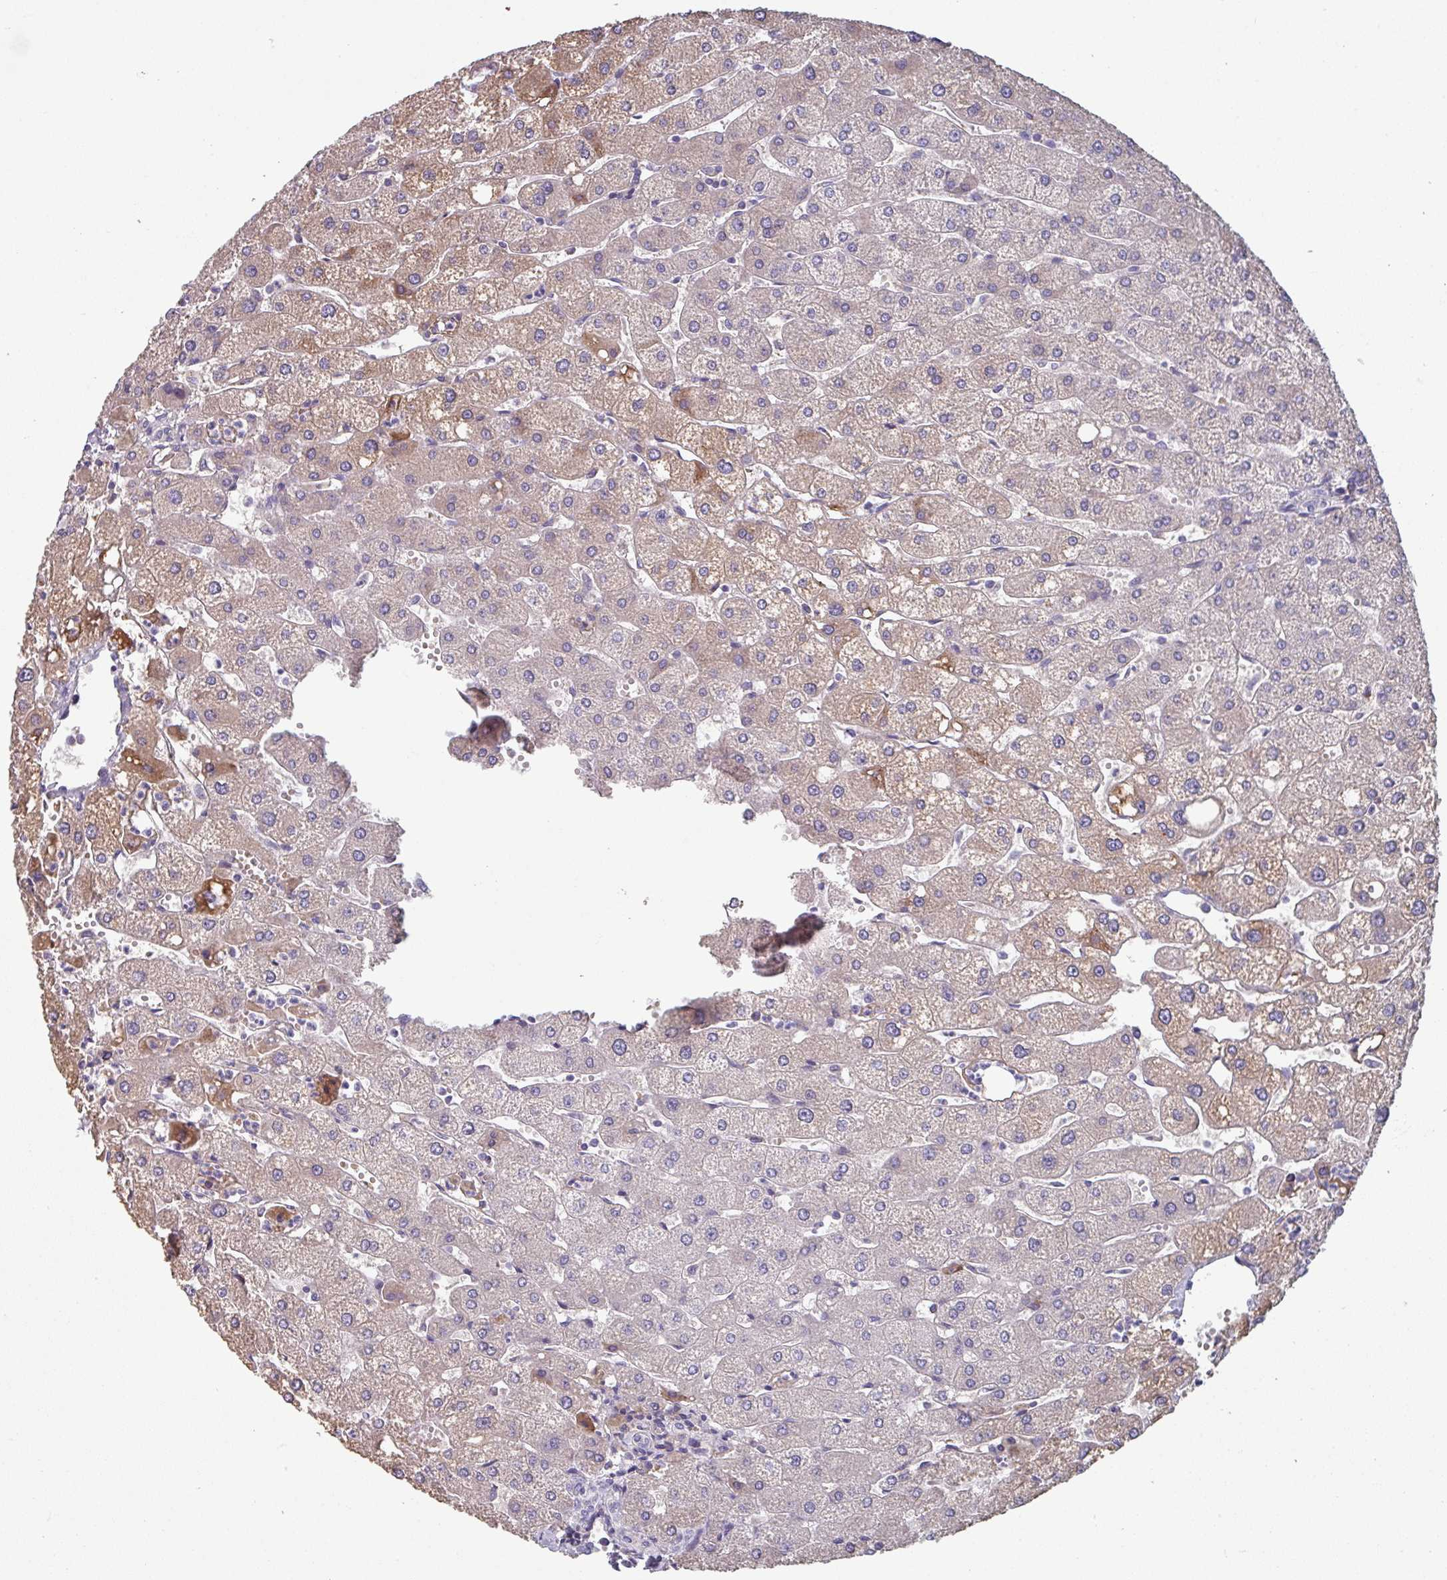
{"staining": {"intensity": "negative", "quantity": "none", "location": "none"}, "tissue": "liver", "cell_type": "Cholangiocytes", "image_type": "normal", "snomed": [{"axis": "morphology", "description": "Normal tissue, NOS"}, {"axis": "topography", "description": "Liver"}], "caption": "Cholangiocytes show no significant protein staining in unremarkable liver. (DAB (3,3'-diaminobenzidine) immunohistochemistry (IHC) with hematoxylin counter stain).", "gene": "TMEM132A", "patient": {"sex": "male", "age": 67}}